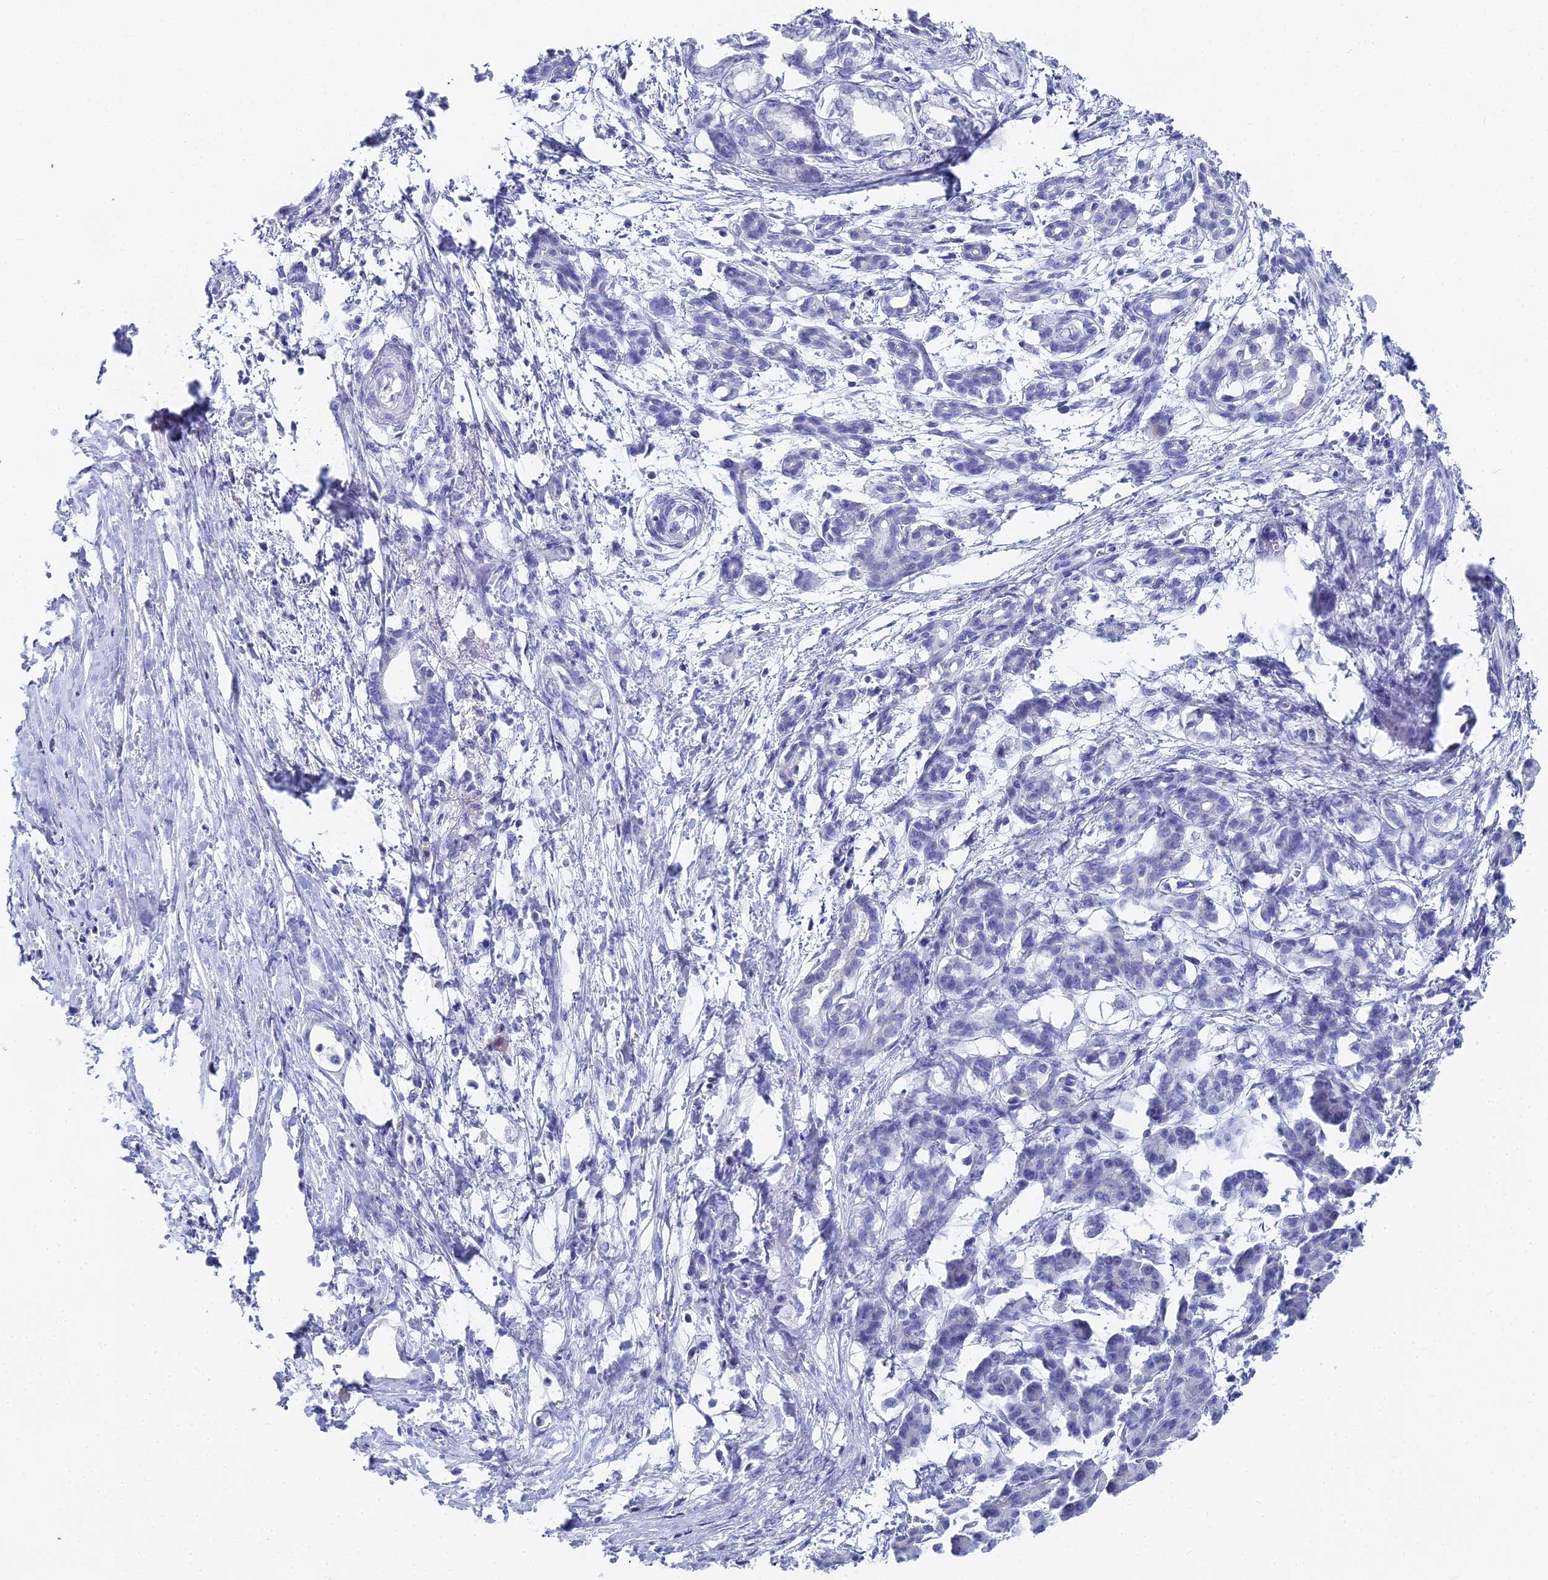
{"staining": {"intensity": "negative", "quantity": "none", "location": "none"}, "tissue": "pancreatic cancer", "cell_type": "Tumor cells", "image_type": "cancer", "snomed": [{"axis": "morphology", "description": "Adenocarcinoma, NOS"}, {"axis": "topography", "description": "Pancreas"}], "caption": "Protein analysis of adenocarcinoma (pancreatic) shows no significant expression in tumor cells. (Stains: DAB immunohistochemistry with hematoxylin counter stain, Microscopy: brightfield microscopy at high magnification).", "gene": "ALPP", "patient": {"sex": "female", "age": 55}}